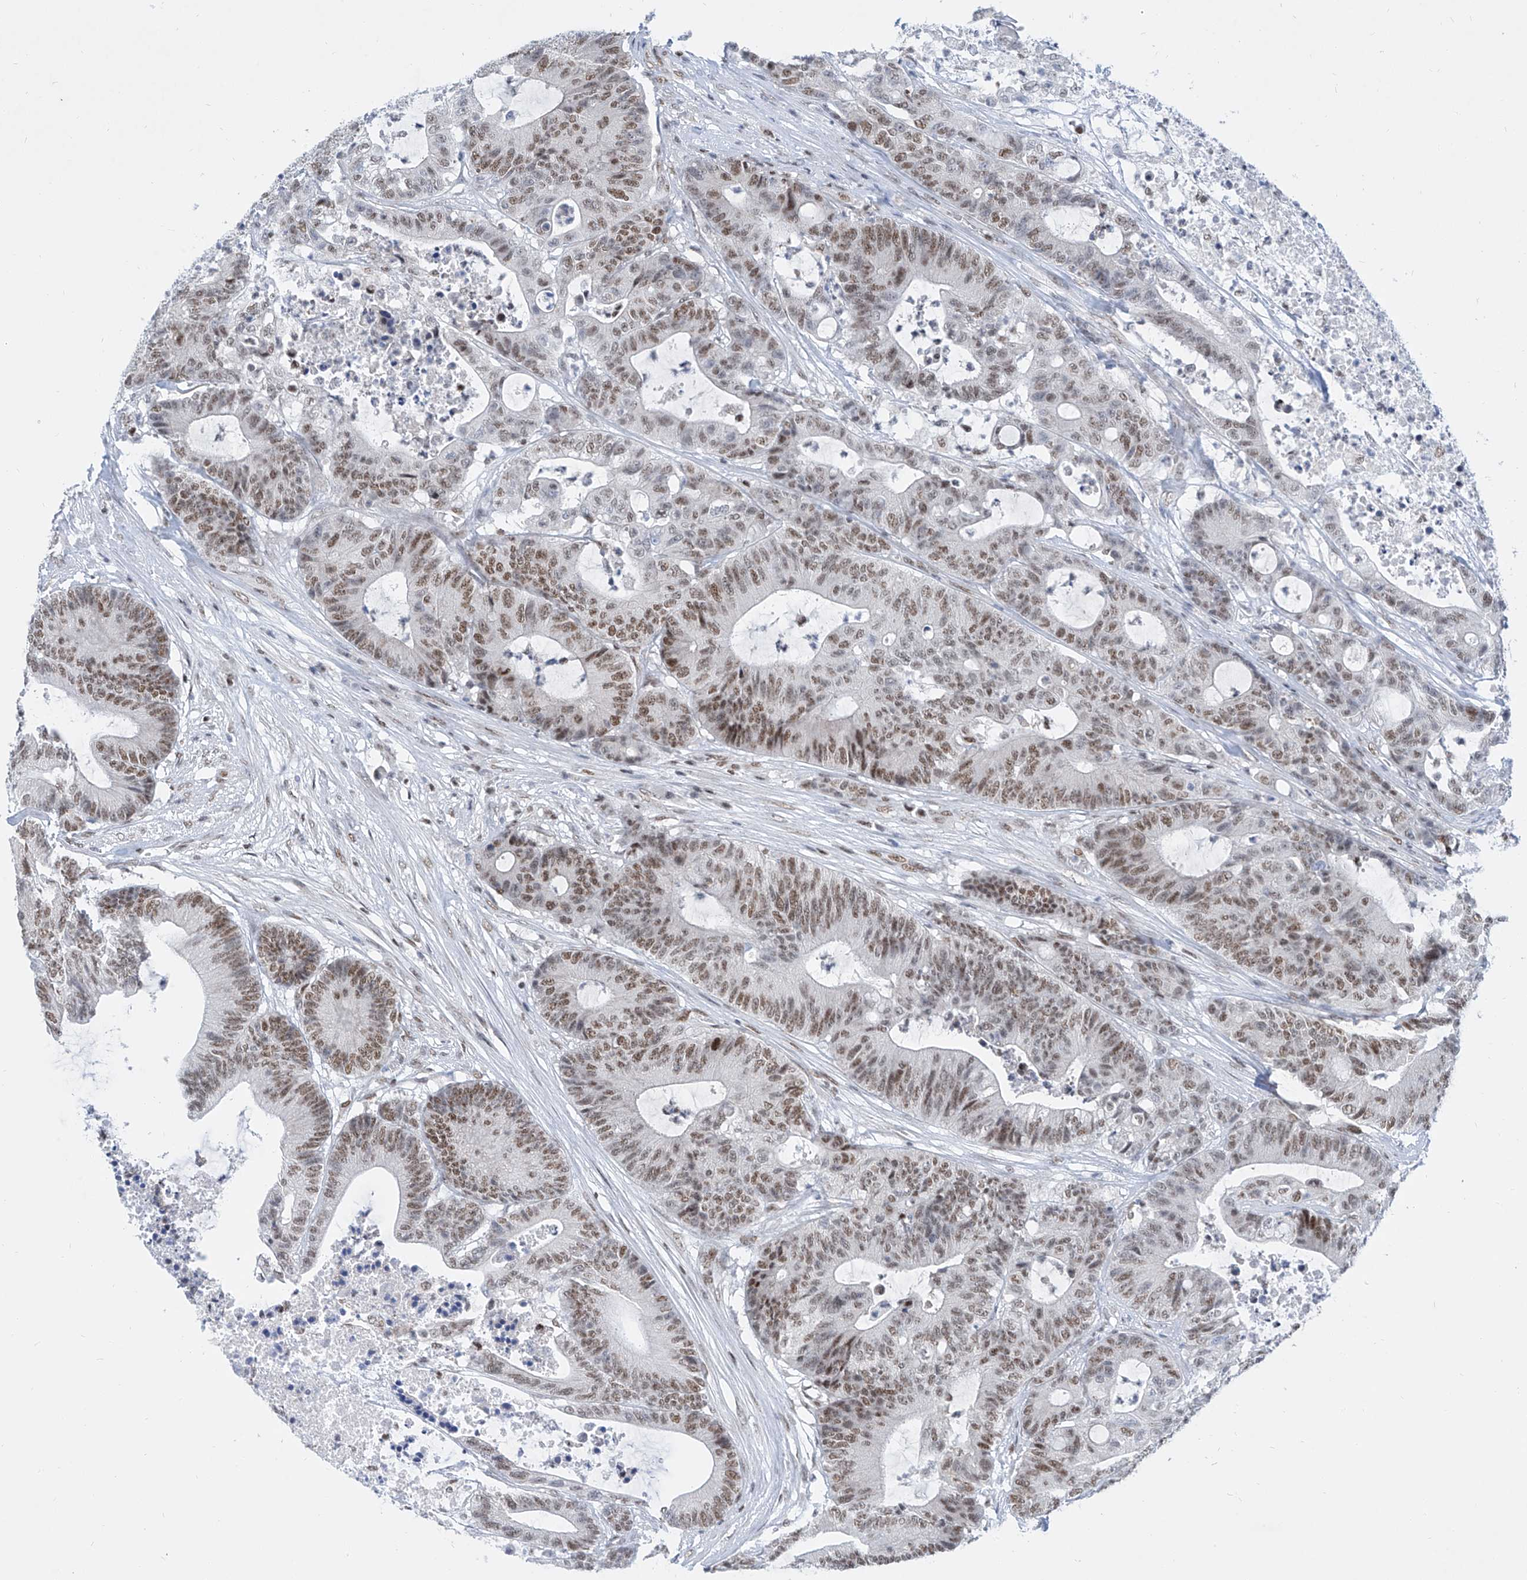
{"staining": {"intensity": "moderate", "quantity": ">75%", "location": "nuclear"}, "tissue": "colorectal cancer", "cell_type": "Tumor cells", "image_type": "cancer", "snomed": [{"axis": "morphology", "description": "Adenocarcinoma, NOS"}, {"axis": "topography", "description": "Colon"}], "caption": "Immunohistochemistry (IHC) of adenocarcinoma (colorectal) reveals medium levels of moderate nuclear expression in about >75% of tumor cells.", "gene": "TAF4", "patient": {"sex": "female", "age": 84}}